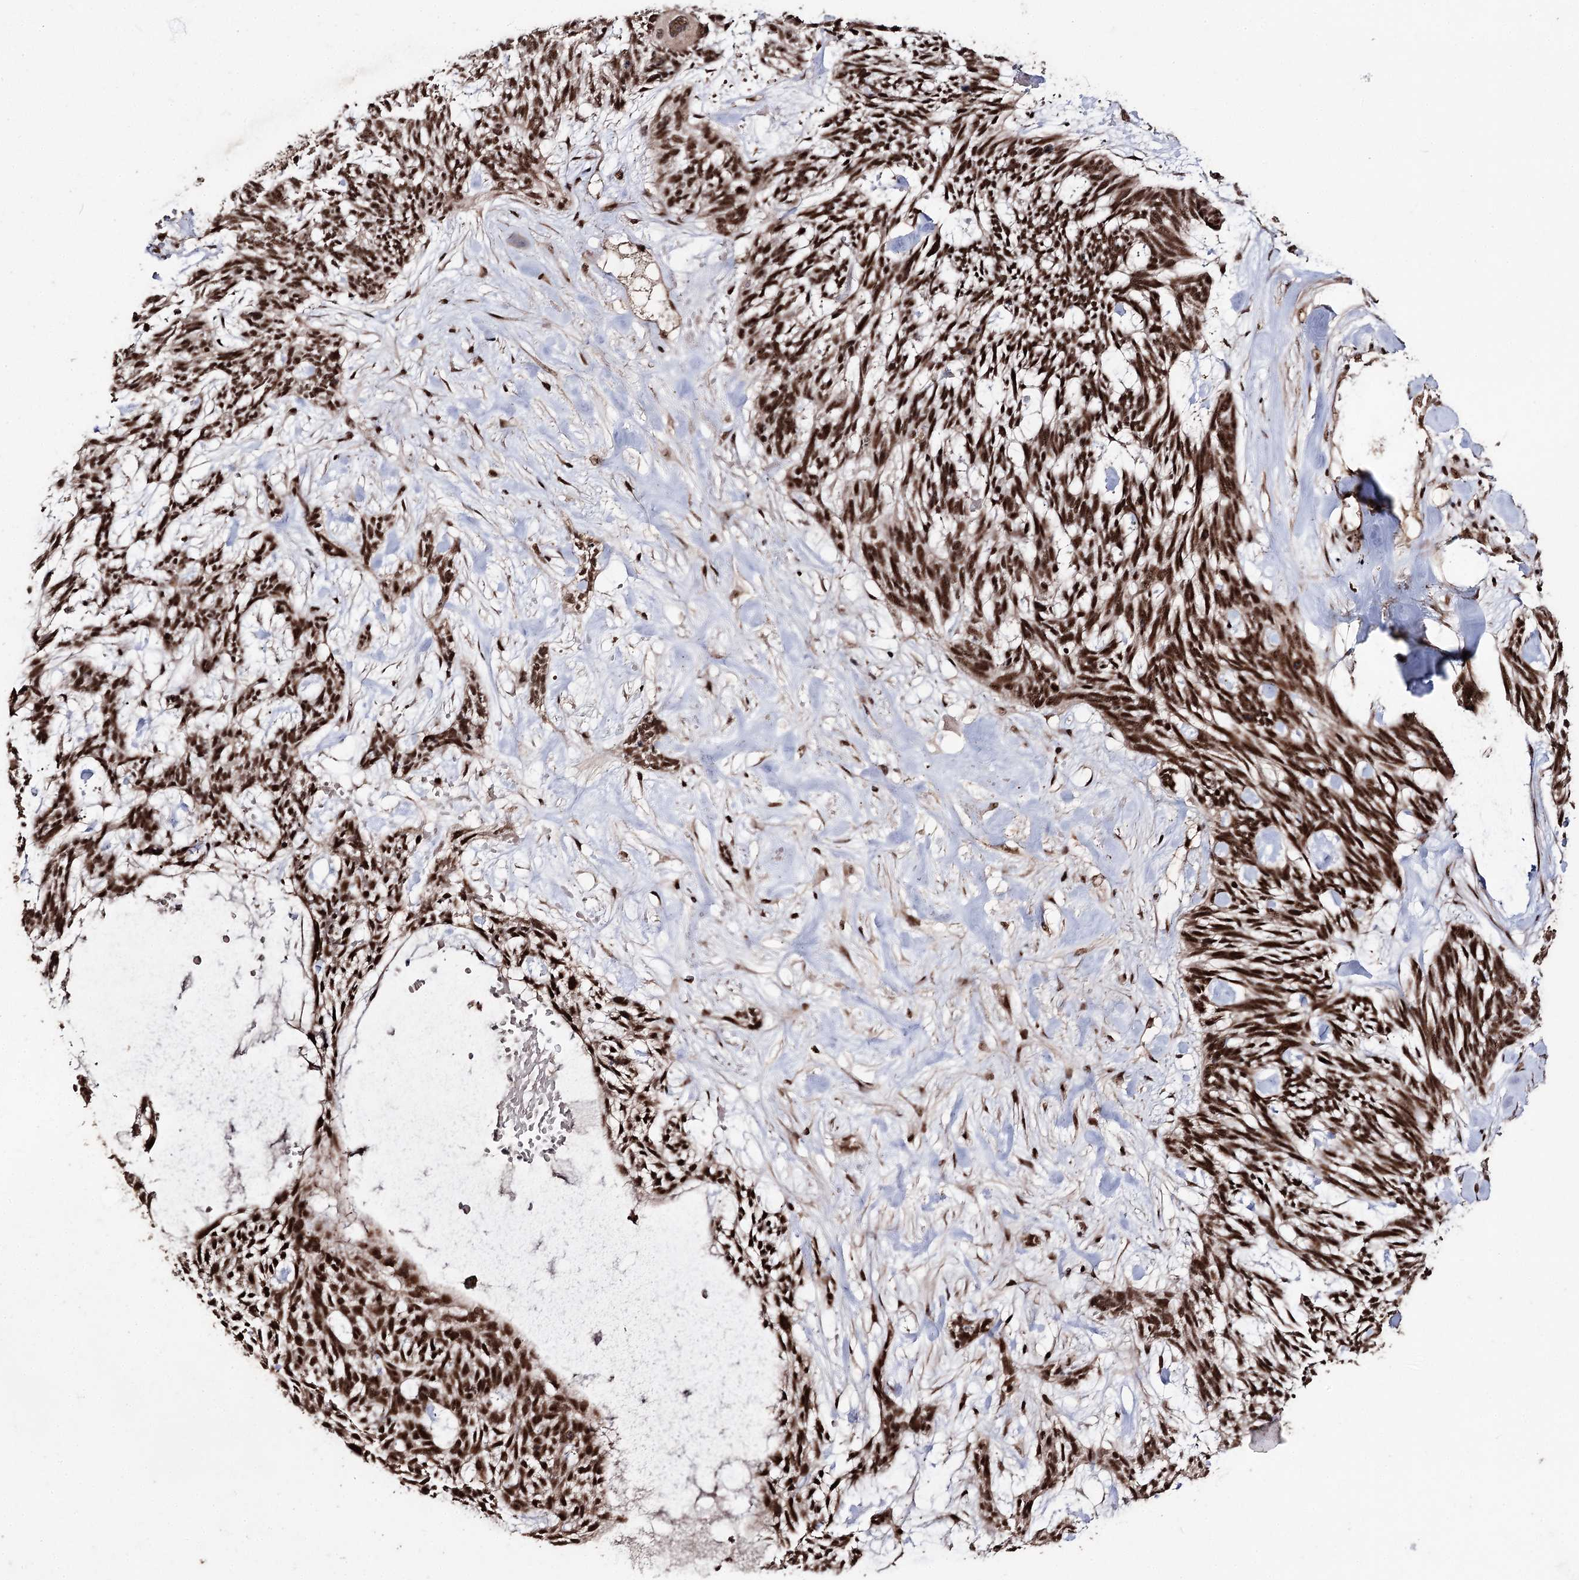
{"staining": {"intensity": "strong", "quantity": ">75%", "location": "nuclear"}, "tissue": "skin cancer", "cell_type": "Tumor cells", "image_type": "cancer", "snomed": [{"axis": "morphology", "description": "Basal cell carcinoma"}, {"axis": "topography", "description": "Skin"}], "caption": "Basal cell carcinoma (skin) stained with DAB IHC reveals high levels of strong nuclear staining in approximately >75% of tumor cells. (IHC, brightfield microscopy, high magnification).", "gene": "U2SURP", "patient": {"sex": "male", "age": 88}}